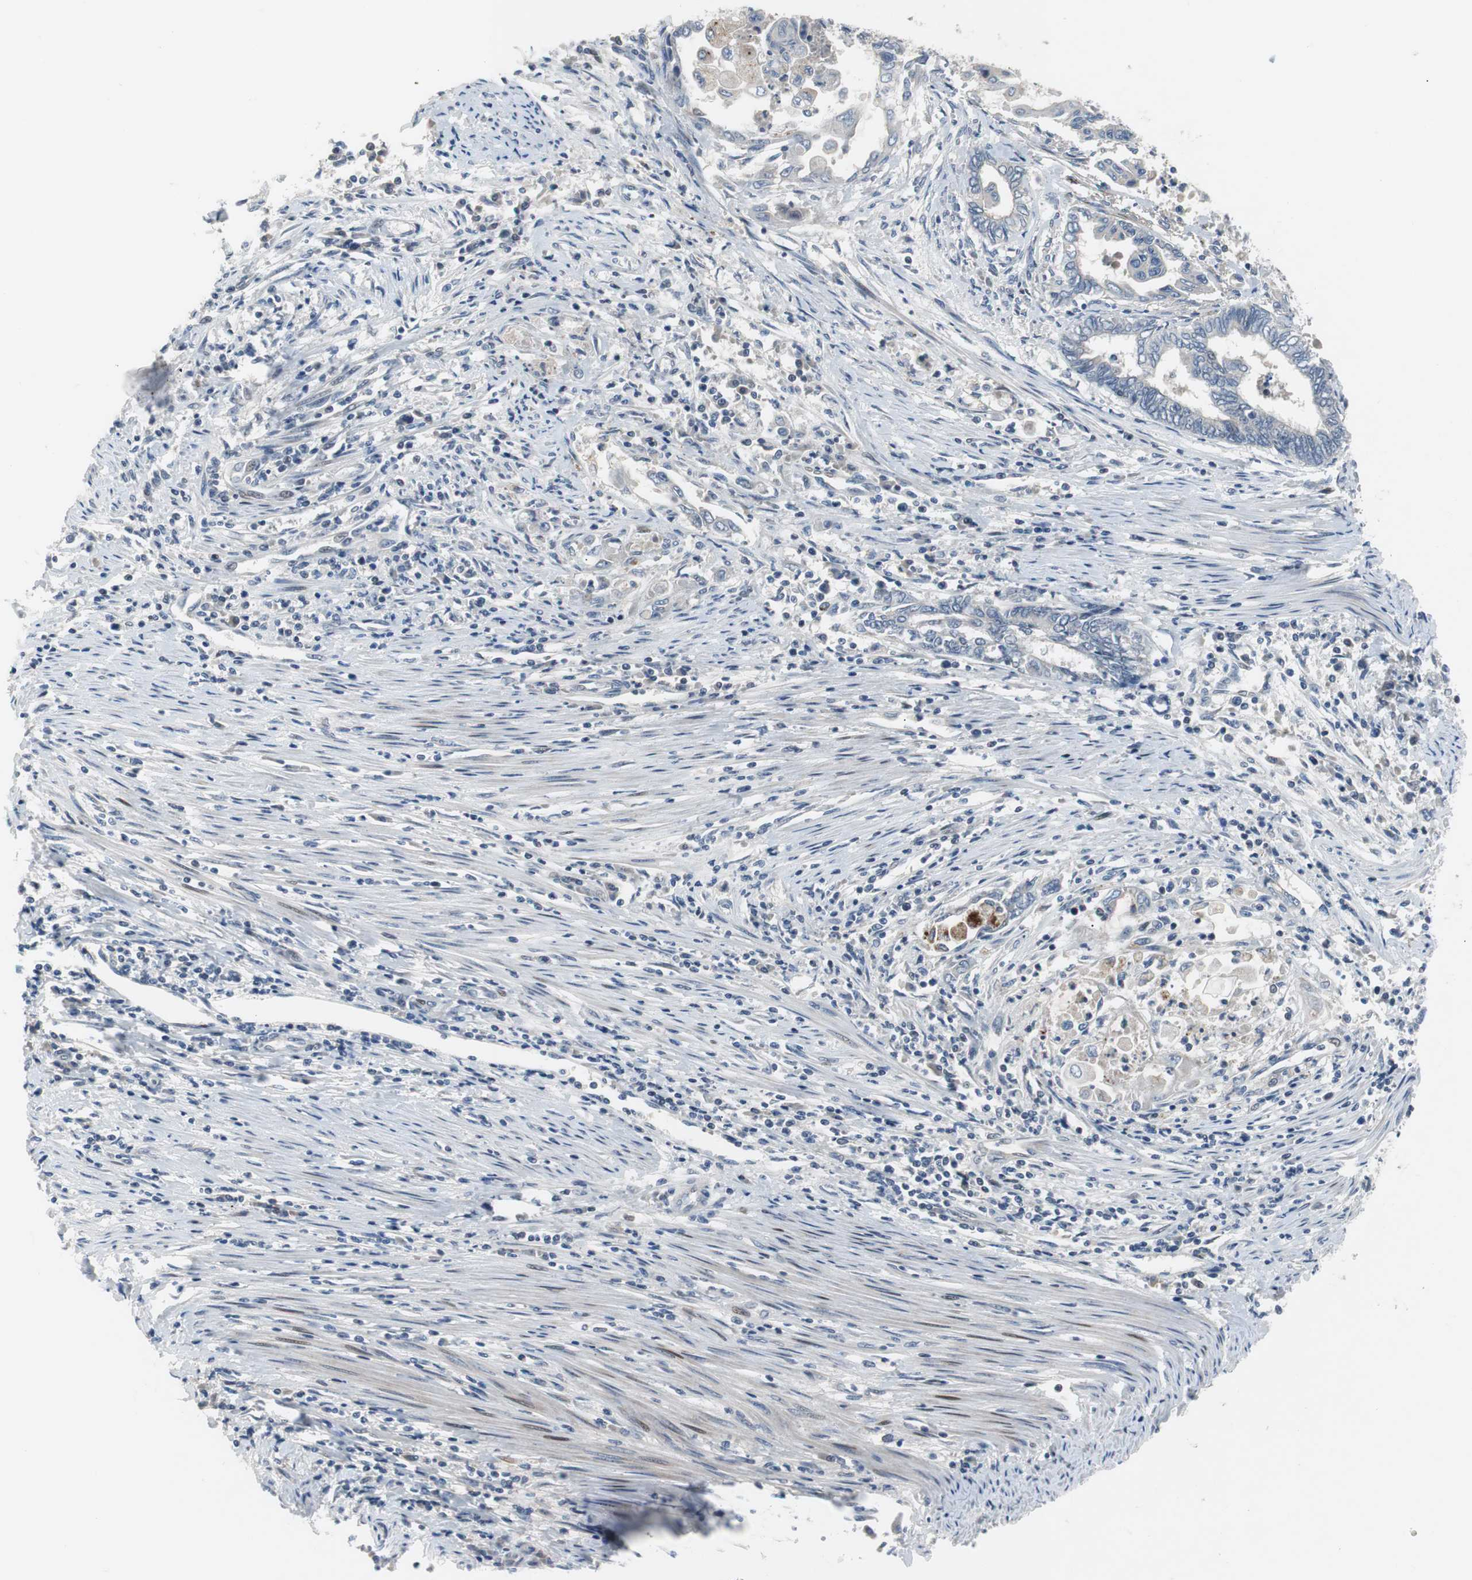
{"staining": {"intensity": "negative", "quantity": "none", "location": "none"}, "tissue": "endometrial cancer", "cell_type": "Tumor cells", "image_type": "cancer", "snomed": [{"axis": "morphology", "description": "Adenocarcinoma, NOS"}, {"axis": "topography", "description": "Uterus"}, {"axis": "topography", "description": "Endometrium"}], "caption": "This is an IHC histopathology image of human endometrial cancer (adenocarcinoma). There is no positivity in tumor cells.", "gene": "MAP2K4", "patient": {"sex": "female", "age": 70}}